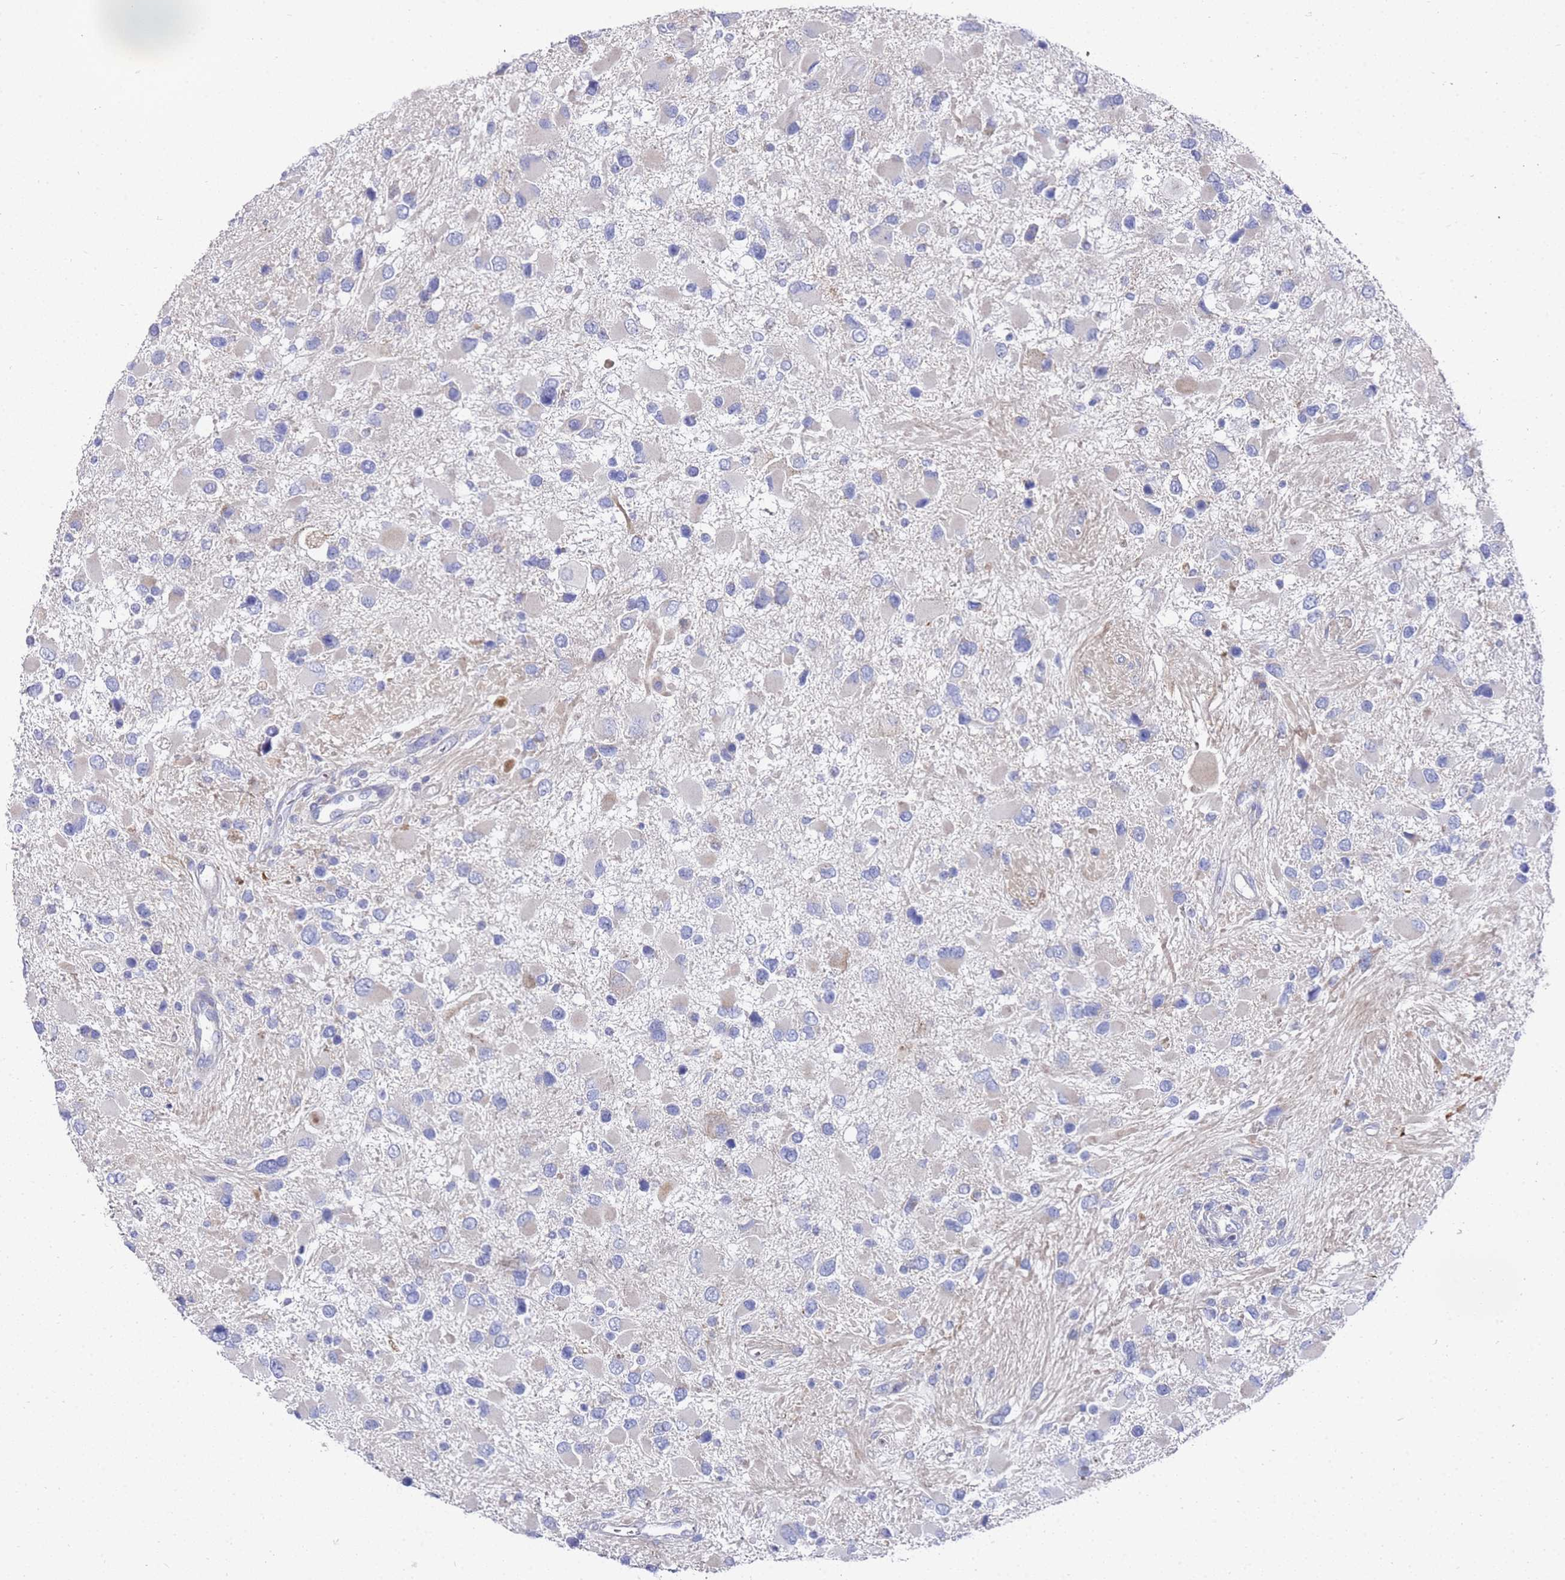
{"staining": {"intensity": "negative", "quantity": "none", "location": "none"}, "tissue": "glioma", "cell_type": "Tumor cells", "image_type": "cancer", "snomed": [{"axis": "morphology", "description": "Glioma, malignant, High grade"}, {"axis": "topography", "description": "Brain"}], "caption": "DAB (3,3'-diaminobenzidine) immunohistochemical staining of malignant high-grade glioma exhibits no significant positivity in tumor cells.", "gene": "SCAPER", "patient": {"sex": "male", "age": 53}}